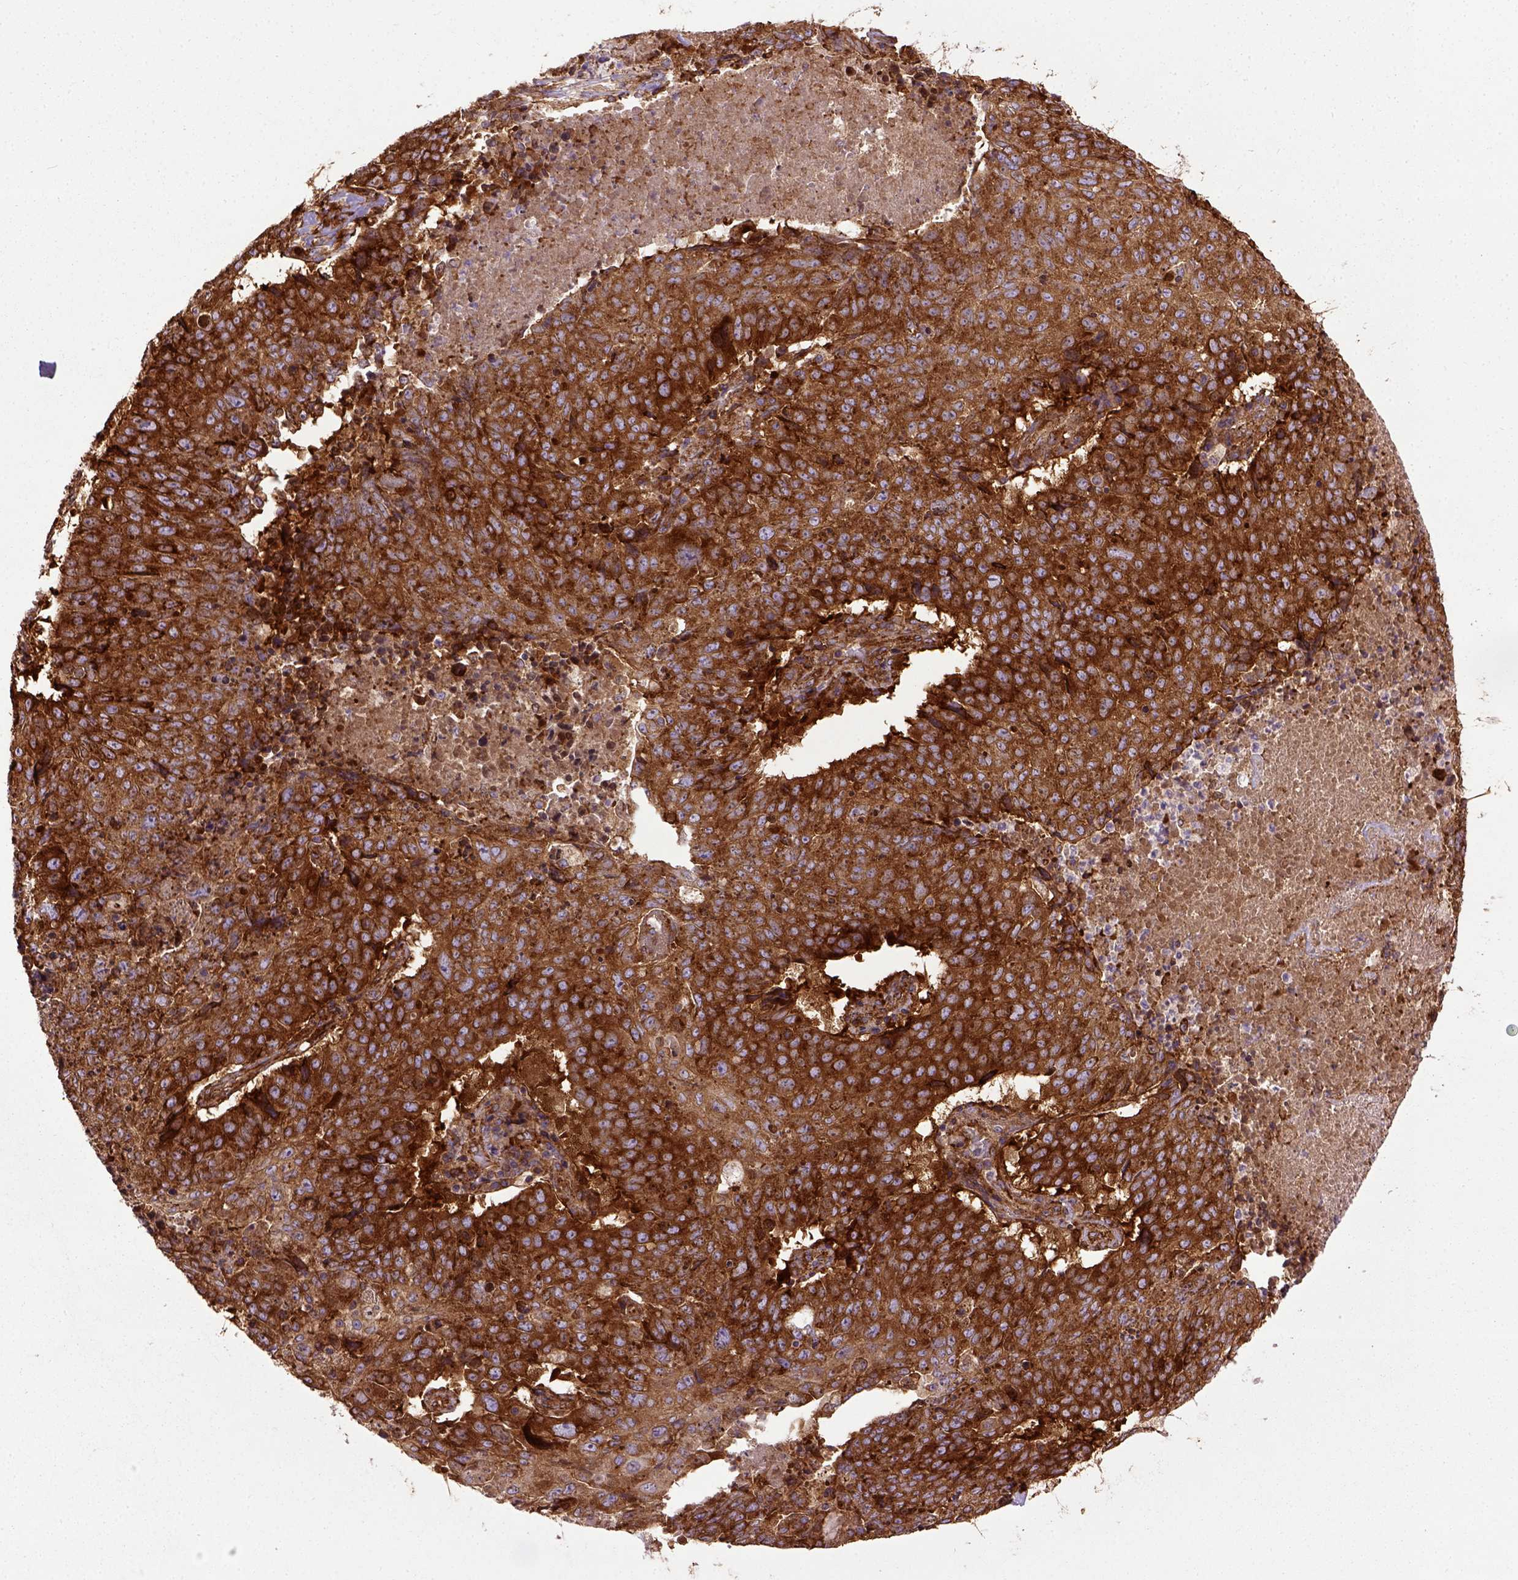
{"staining": {"intensity": "strong", "quantity": ">75%", "location": "cytoplasmic/membranous"}, "tissue": "lung cancer", "cell_type": "Tumor cells", "image_type": "cancer", "snomed": [{"axis": "morphology", "description": "Normal tissue, NOS"}, {"axis": "morphology", "description": "Squamous cell carcinoma, NOS"}, {"axis": "topography", "description": "Bronchus"}, {"axis": "topography", "description": "Lung"}], "caption": "Protein staining reveals strong cytoplasmic/membranous staining in approximately >75% of tumor cells in lung cancer (squamous cell carcinoma).", "gene": "CAPRIN1", "patient": {"sex": "male", "age": 64}}